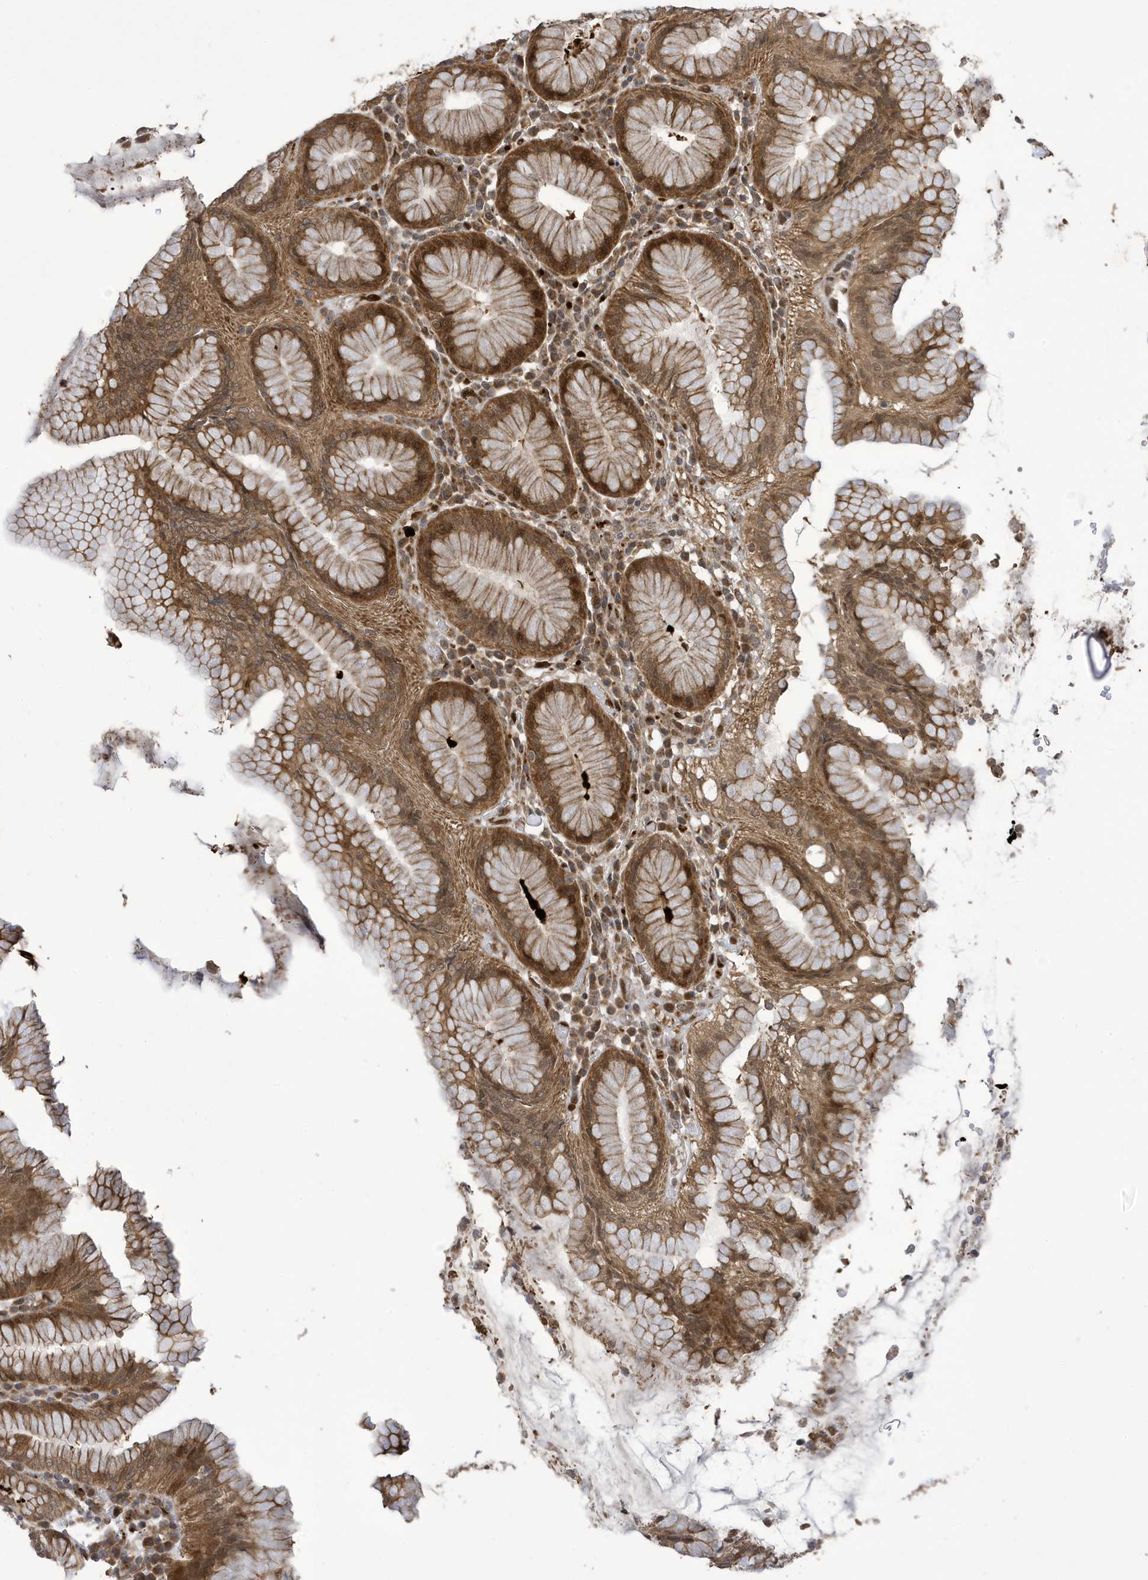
{"staining": {"intensity": "moderate", "quantity": ">75%", "location": "cytoplasmic/membranous,nuclear"}, "tissue": "stomach", "cell_type": "Glandular cells", "image_type": "normal", "snomed": [{"axis": "morphology", "description": "Normal tissue, NOS"}, {"axis": "topography", "description": "Stomach"}, {"axis": "topography", "description": "Stomach, lower"}], "caption": "High-power microscopy captured an immunohistochemistry histopathology image of benign stomach, revealing moderate cytoplasmic/membranous,nuclear staining in approximately >75% of glandular cells. The protein of interest is shown in brown color, while the nuclei are stained blue.", "gene": "NCOA7", "patient": {"sex": "female", "age": 56}}